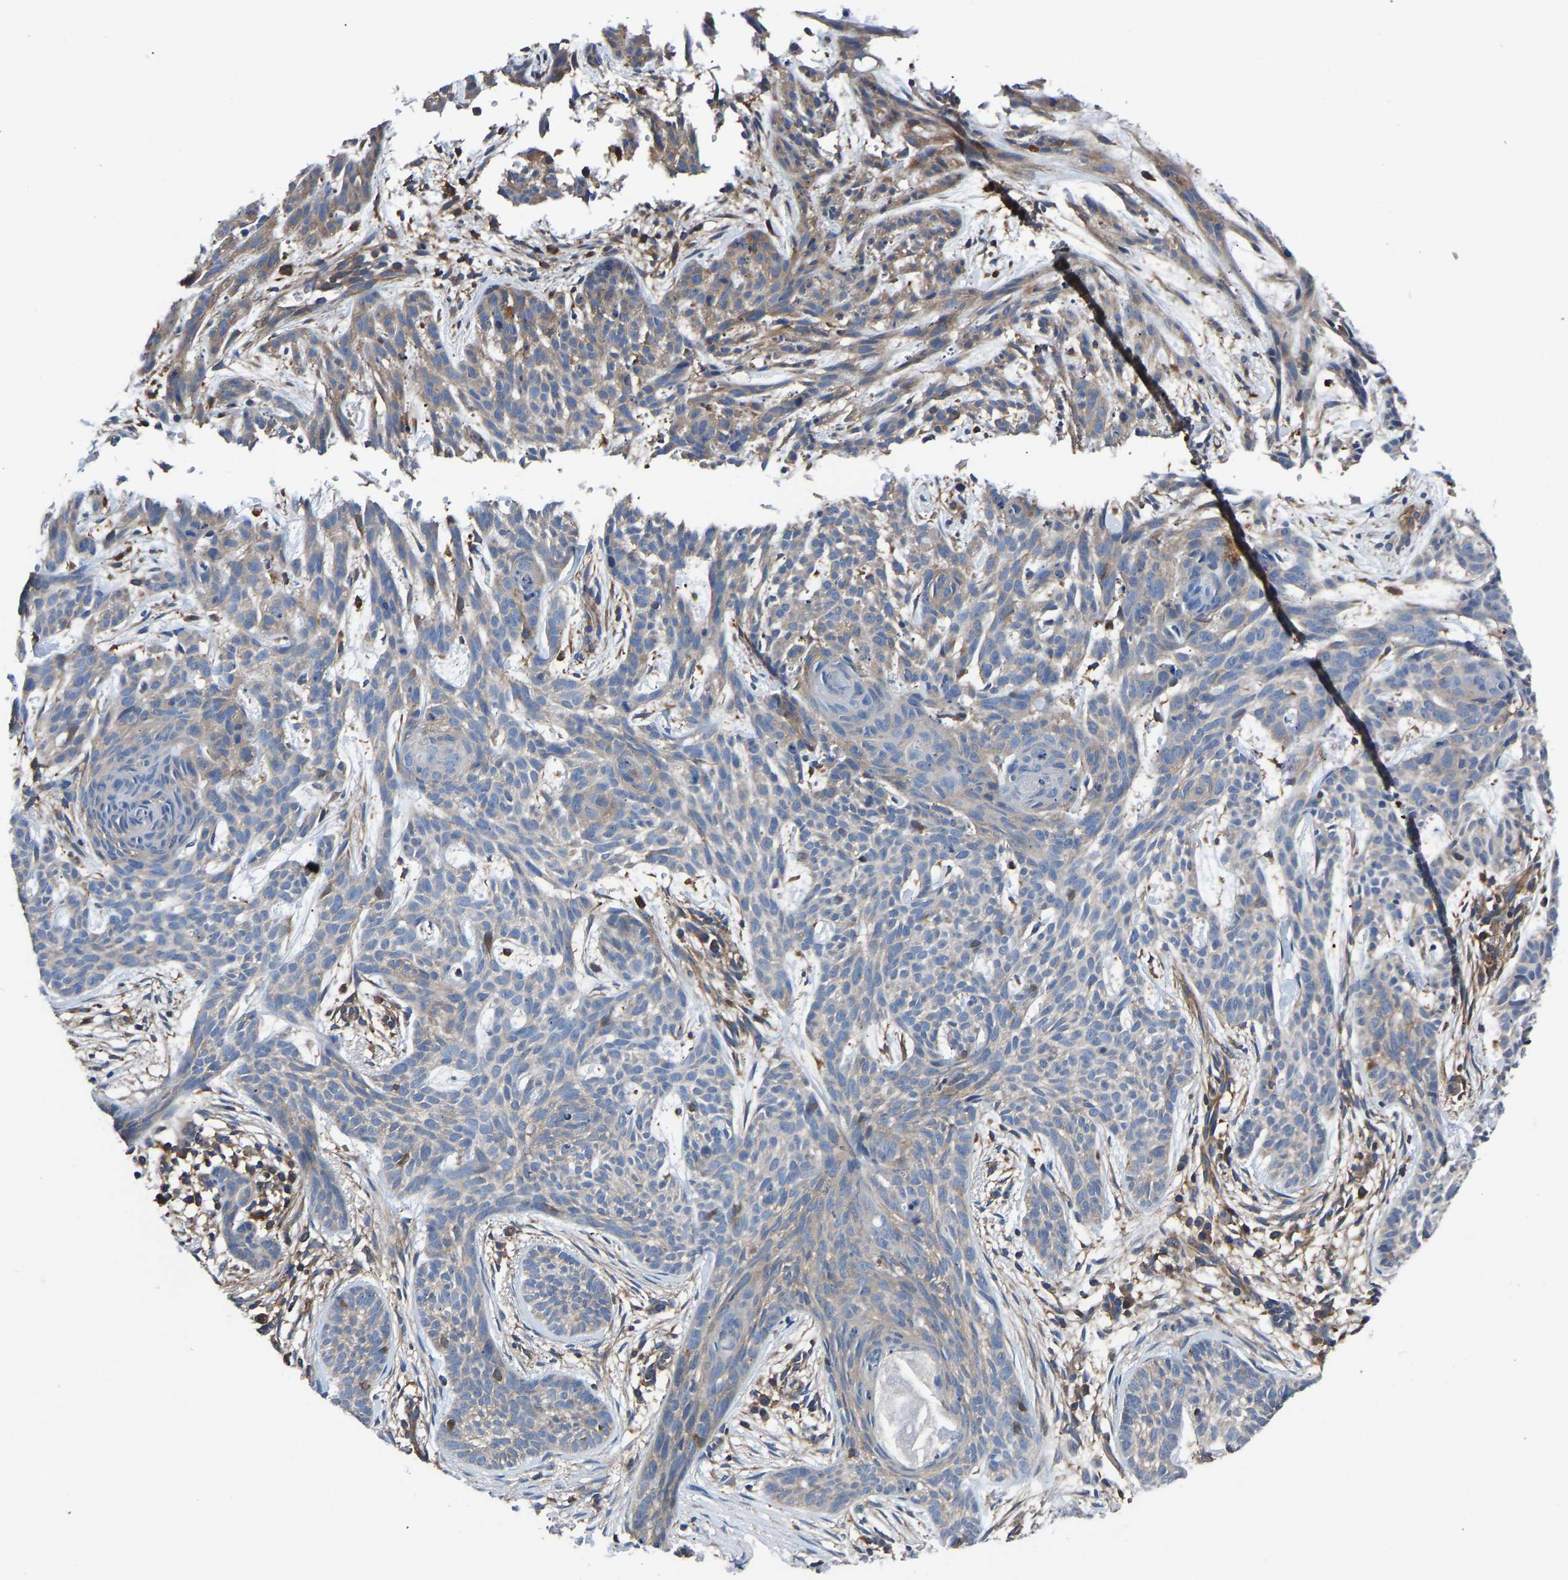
{"staining": {"intensity": "weak", "quantity": "25%-75%", "location": "cytoplasmic/membranous"}, "tissue": "skin cancer", "cell_type": "Tumor cells", "image_type": "cancer", "snomed": [{"axis": "morphology", "description": "Basal cell carcinoma"}, {"axis": "topography", "description": "Skin"}], "caption": "DAB immunohistochemical staining of skin cancer (basal cell carcinoma) shows weak cytoplasmic/membranous protein staining in approximately 25%-75% of tumor cells.", "gene": "PRKAR1A", "patient": {"sex": "female", "age": 59}}